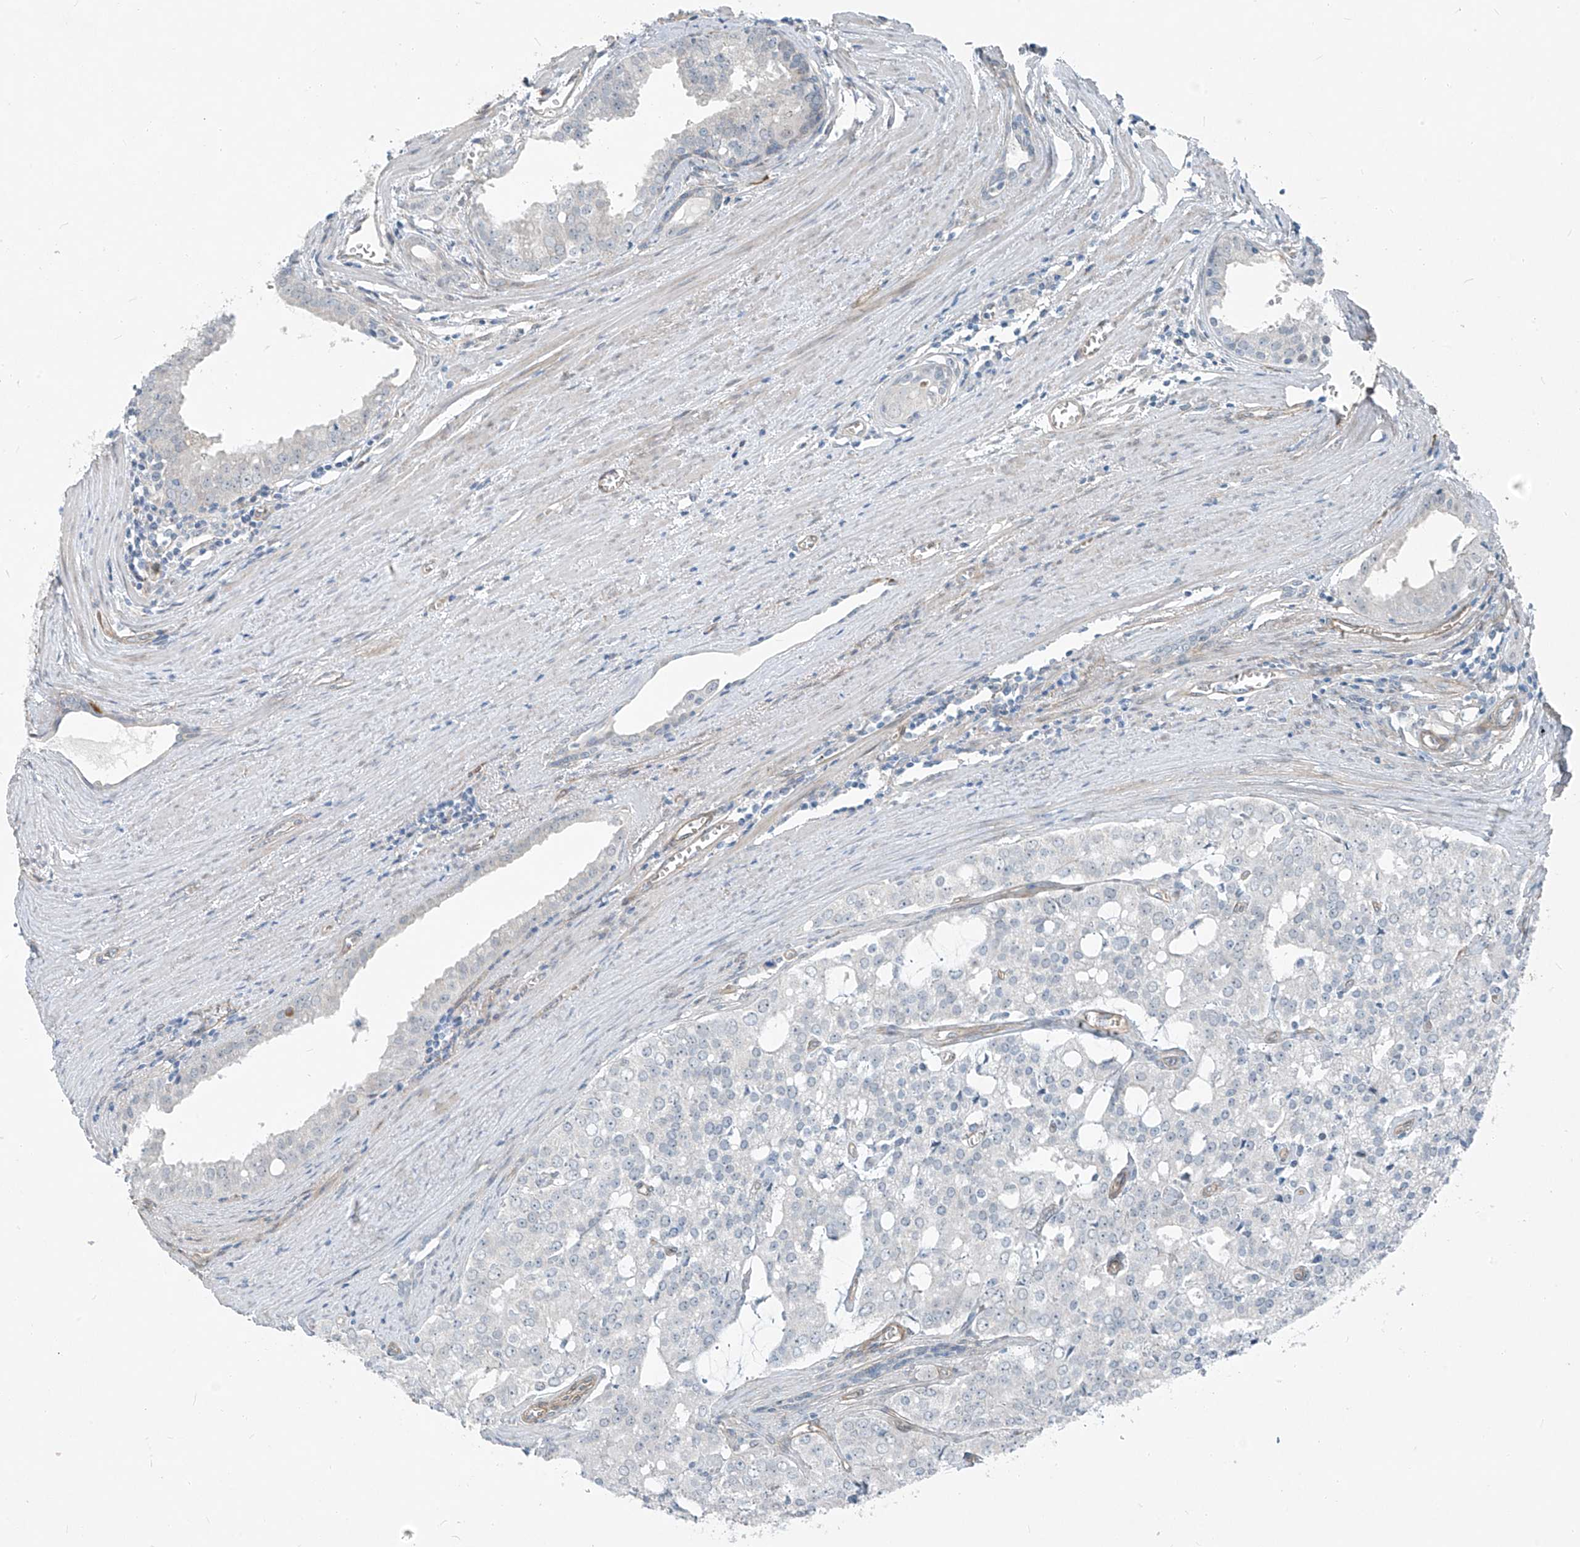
{"staining": {"intensity": "negative", "quantity": "none", "location": "none"}, "tissue": "prostate cancer", "cell_type": "Tumor cells", "image_type": "cancer", "snomed": [{"axis": "morphology", "description": "Adenocarcinoma, High grade"}, {"axis": "topography", "description": "Prostate"}], "caption": "Immunohistochemical staining of human high-grade adenocarcinoma (prostate) shows no significant positivity in tumor cells.", "gene": "TNS2", "patient": {"sex": "male", "age": 68}}